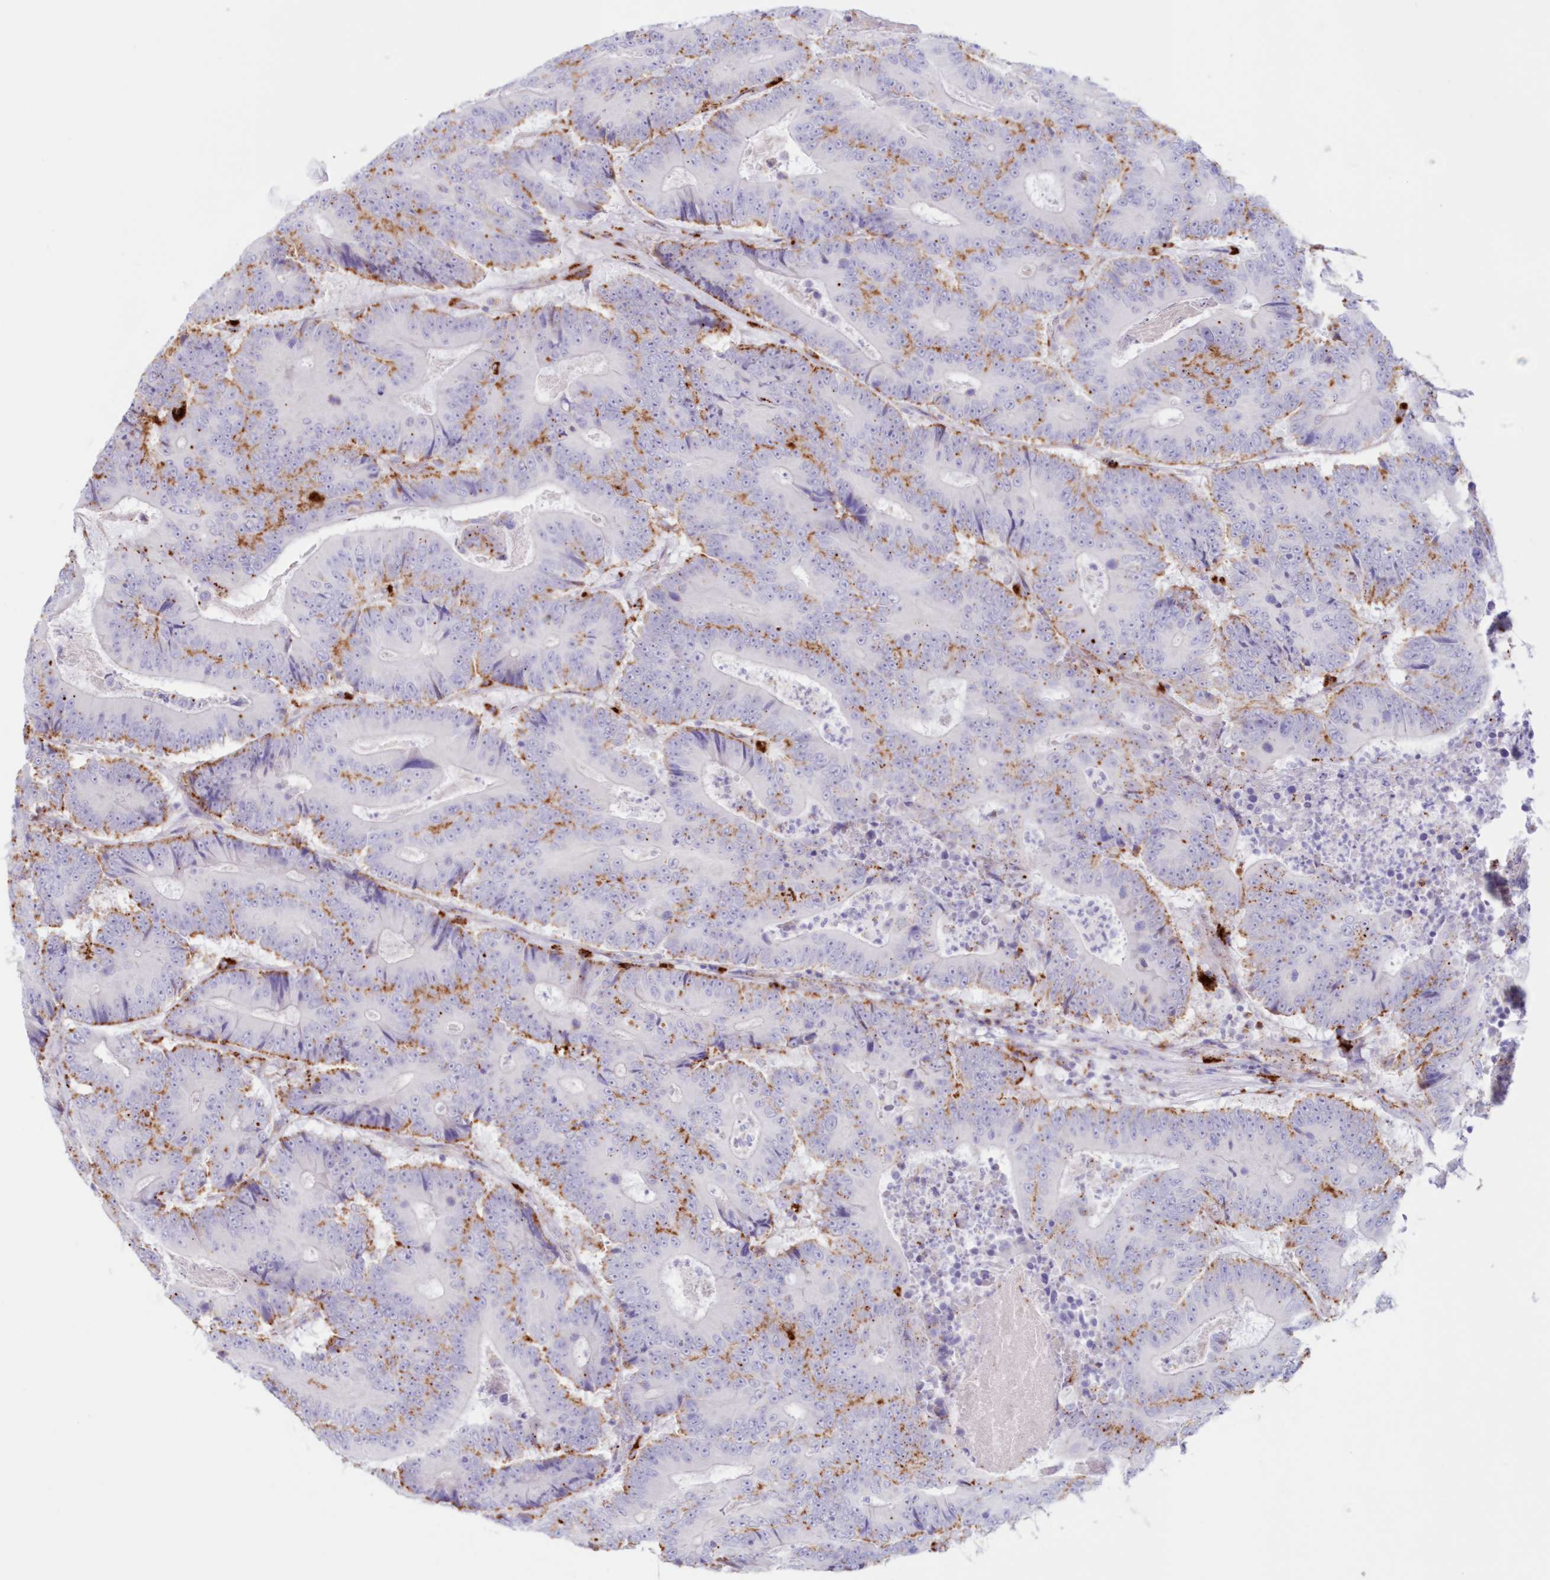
{"staining": {"intensity": "moderate", "quantity": "25%-75%", "location": "cytoplasmic/membranous"}, "tissue": "colorectal cancer", "cell_type": "Tumor cells", "image_type": "cancer", "snomed": [{"axis": "morphology", "description": "Adenocarcinoma, NOS"}, {"axis": "topography", "description": "Colon"}], "caption": "Immunohistochemistry (DAB (3,3'-diaminobenzidine)) staining of colorectal cancer exhibits moderate cytoplasmic/membranous protein expression in about 25%-75% of tumor cells.", "gene": "TPP1", "patient": {"sex": "male", "age": 83}}